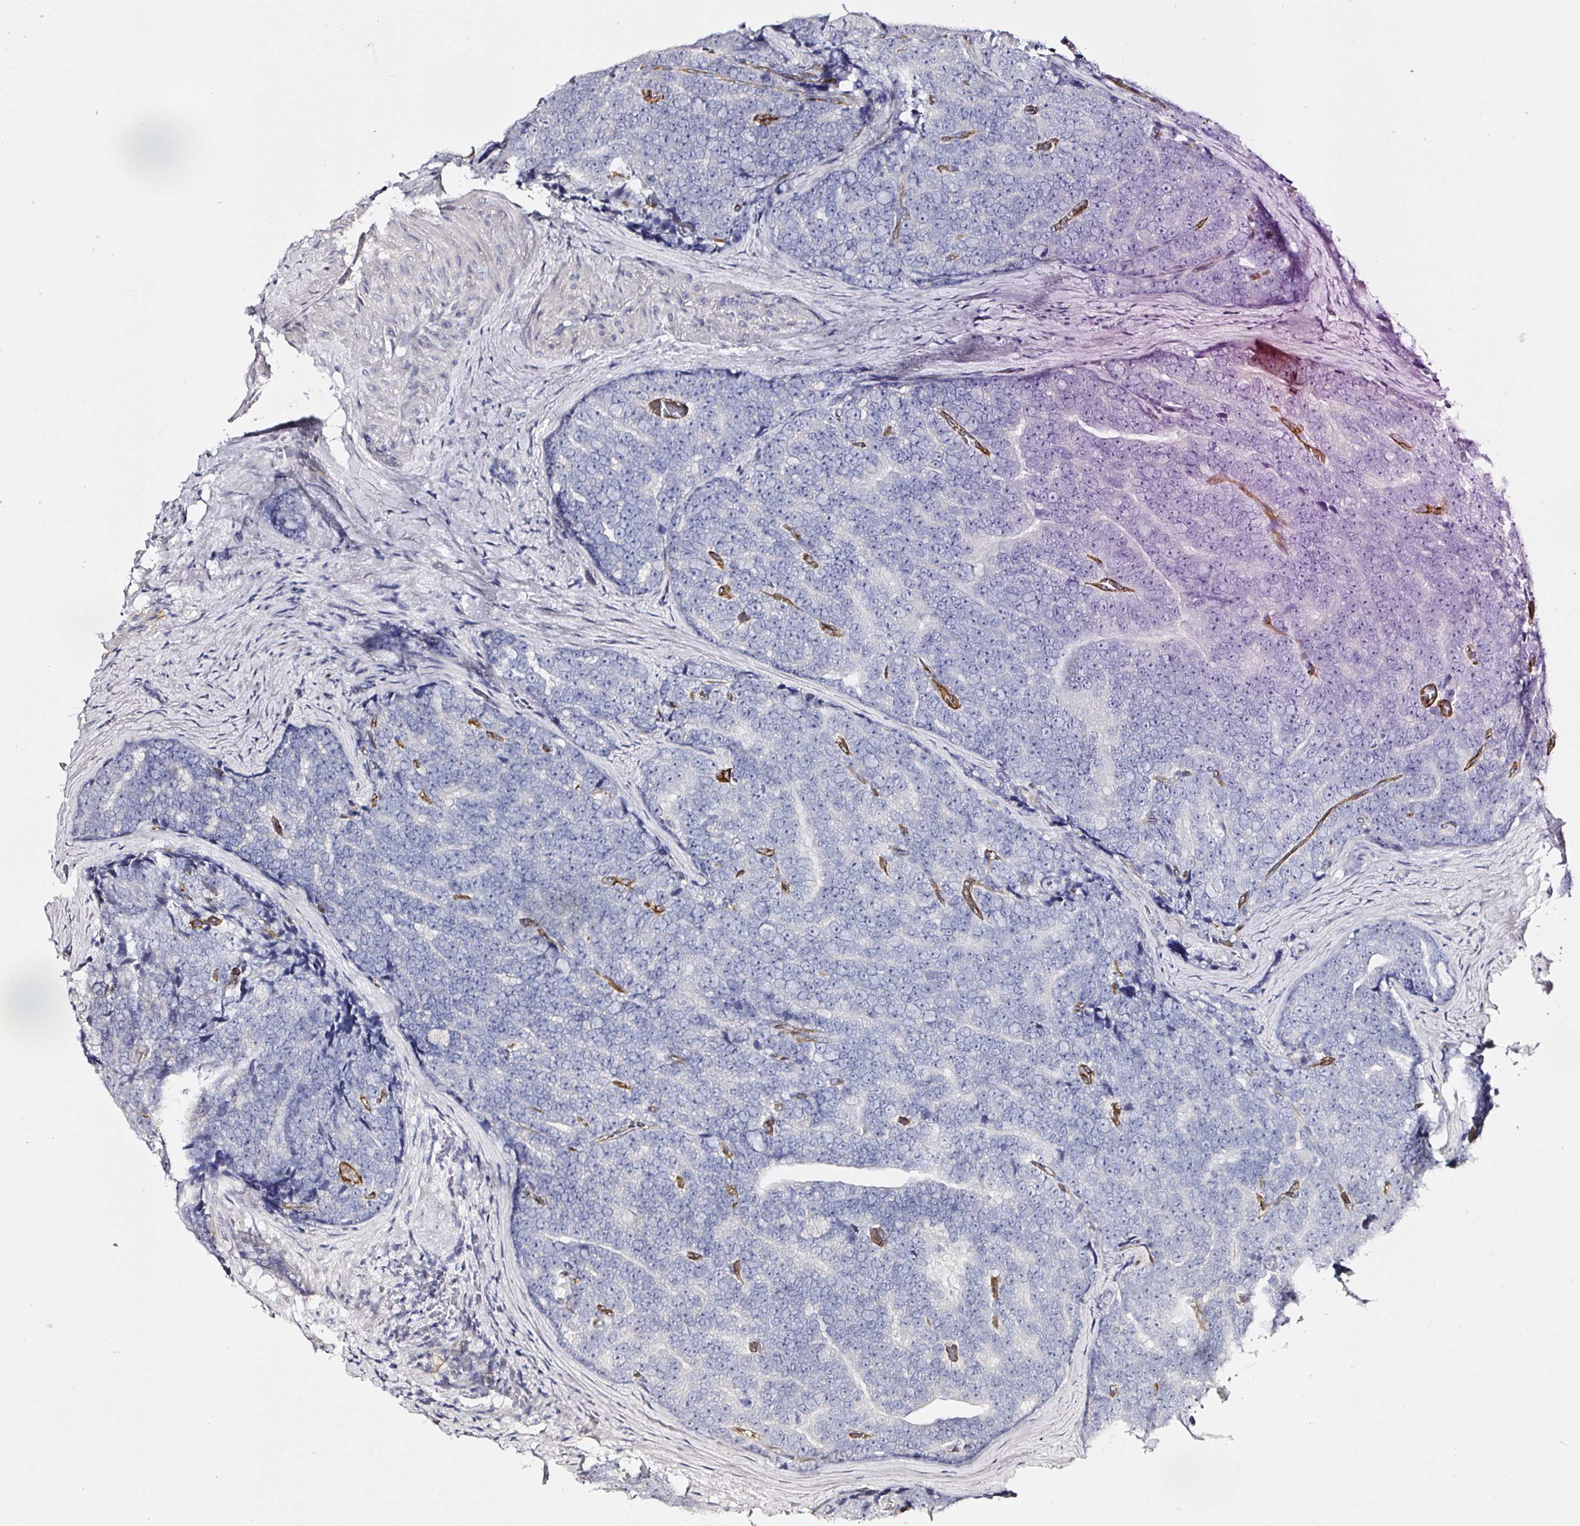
{"staining": {"intensity": "negative", "quantity": "none", "location": "none"}, "tissue": "prostate cancer", "cell_type": "Tumor cells", "image_type": "cancer", "snomed": [{"axis": "morphology", "description": "Adenocarcinoma, Low grade"}, {"axis": "topography", "description": "Prostate"}], "caption": "An IHC micrograph of adenocarcinoma (low-grade) (prostate) is shown. There is no staining in tumor cells of adenocarcinoma (low-grade) (prostate).", "gene": "ACSBG2", "patient": {"sex": "male", "age": 62}}